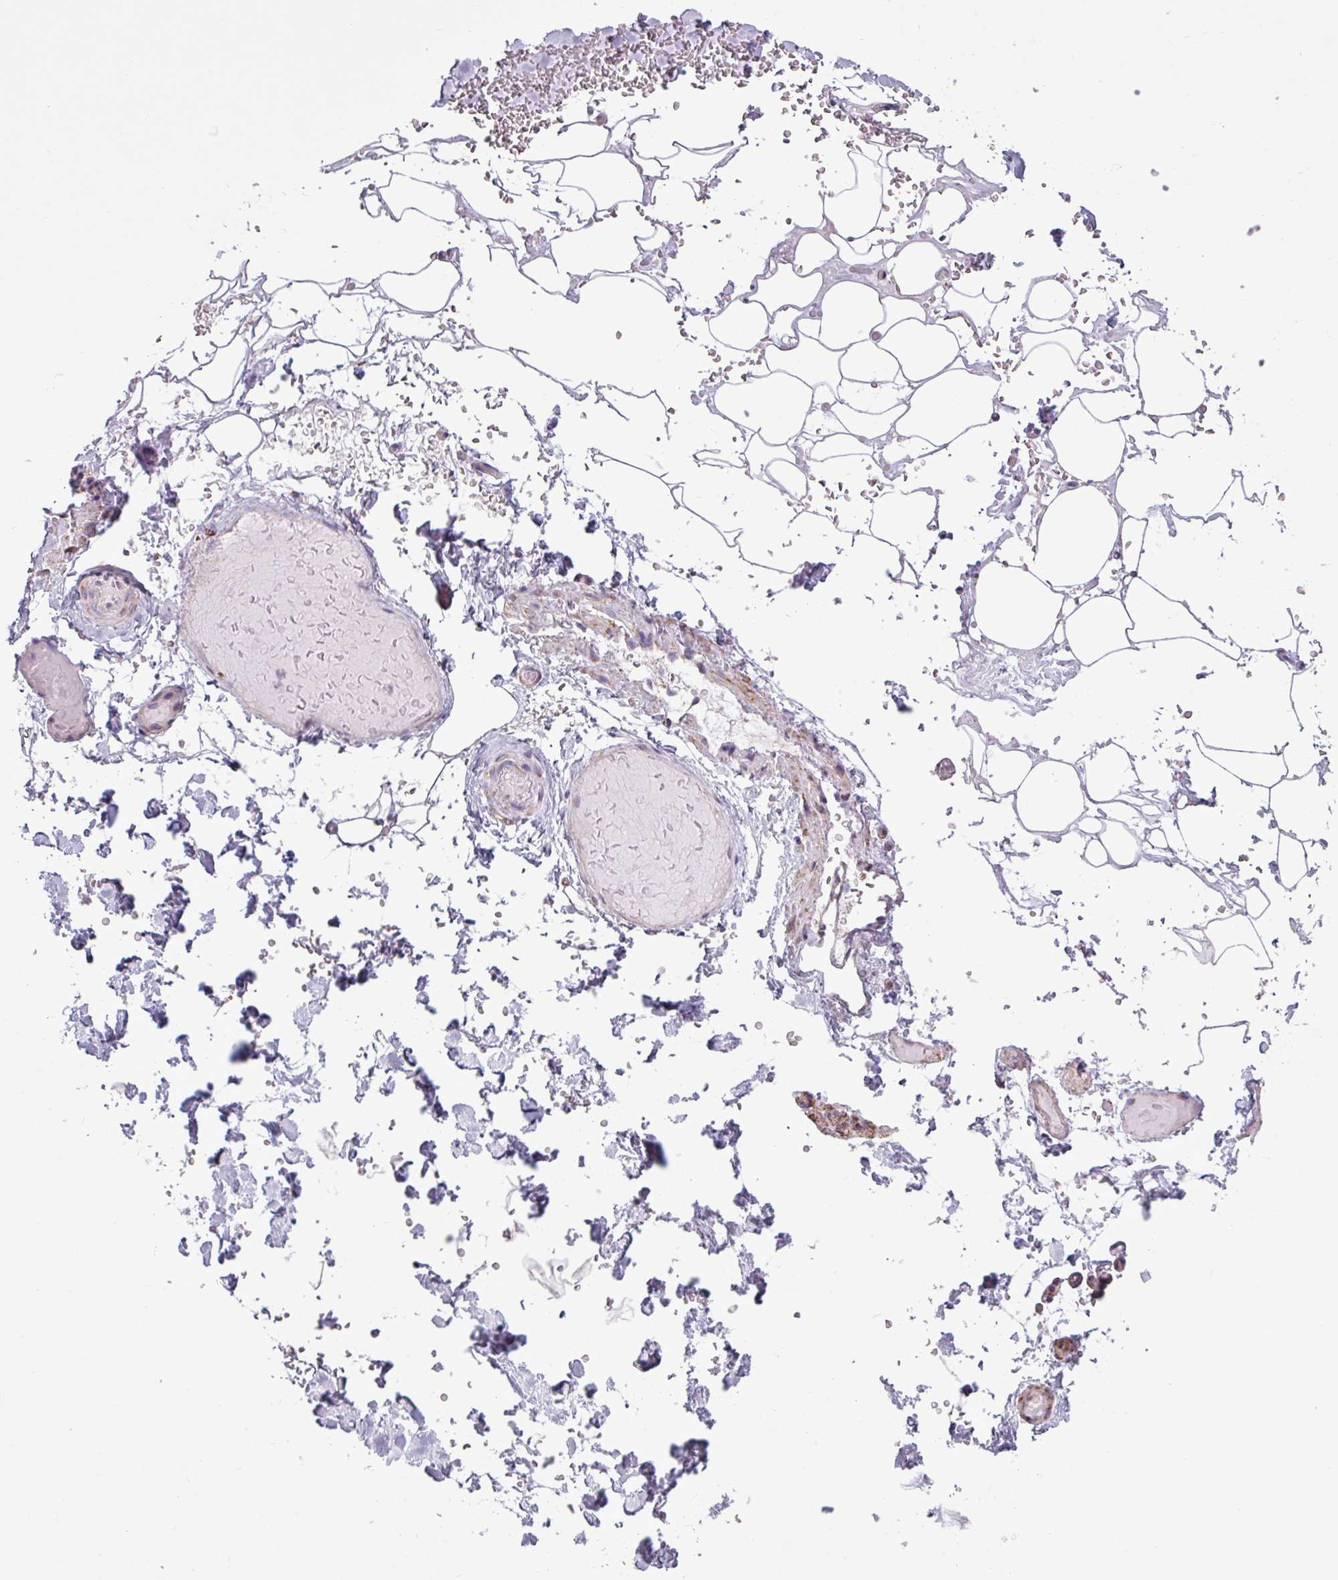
{"staining": {"intensity": "negative", "quantity": "none", "location": "none"}, "tissue": "soft tissue", "cell_type": "Fibroblasts", "image_type": "normal", "snomed": [{"axis": "morphology", "description": "Normal tissue, NOS"}, {"axis": "topography", "description": "Salivary gland"}, {"axis": "topography", "description": "Peripheral nerve tissue"}], "caption": "The photomicrograph demonstrates no staining of fibroblasts in normal soft tissue.", "gene": "ALG8", "patient": {"sex": "male", "age": 38}}